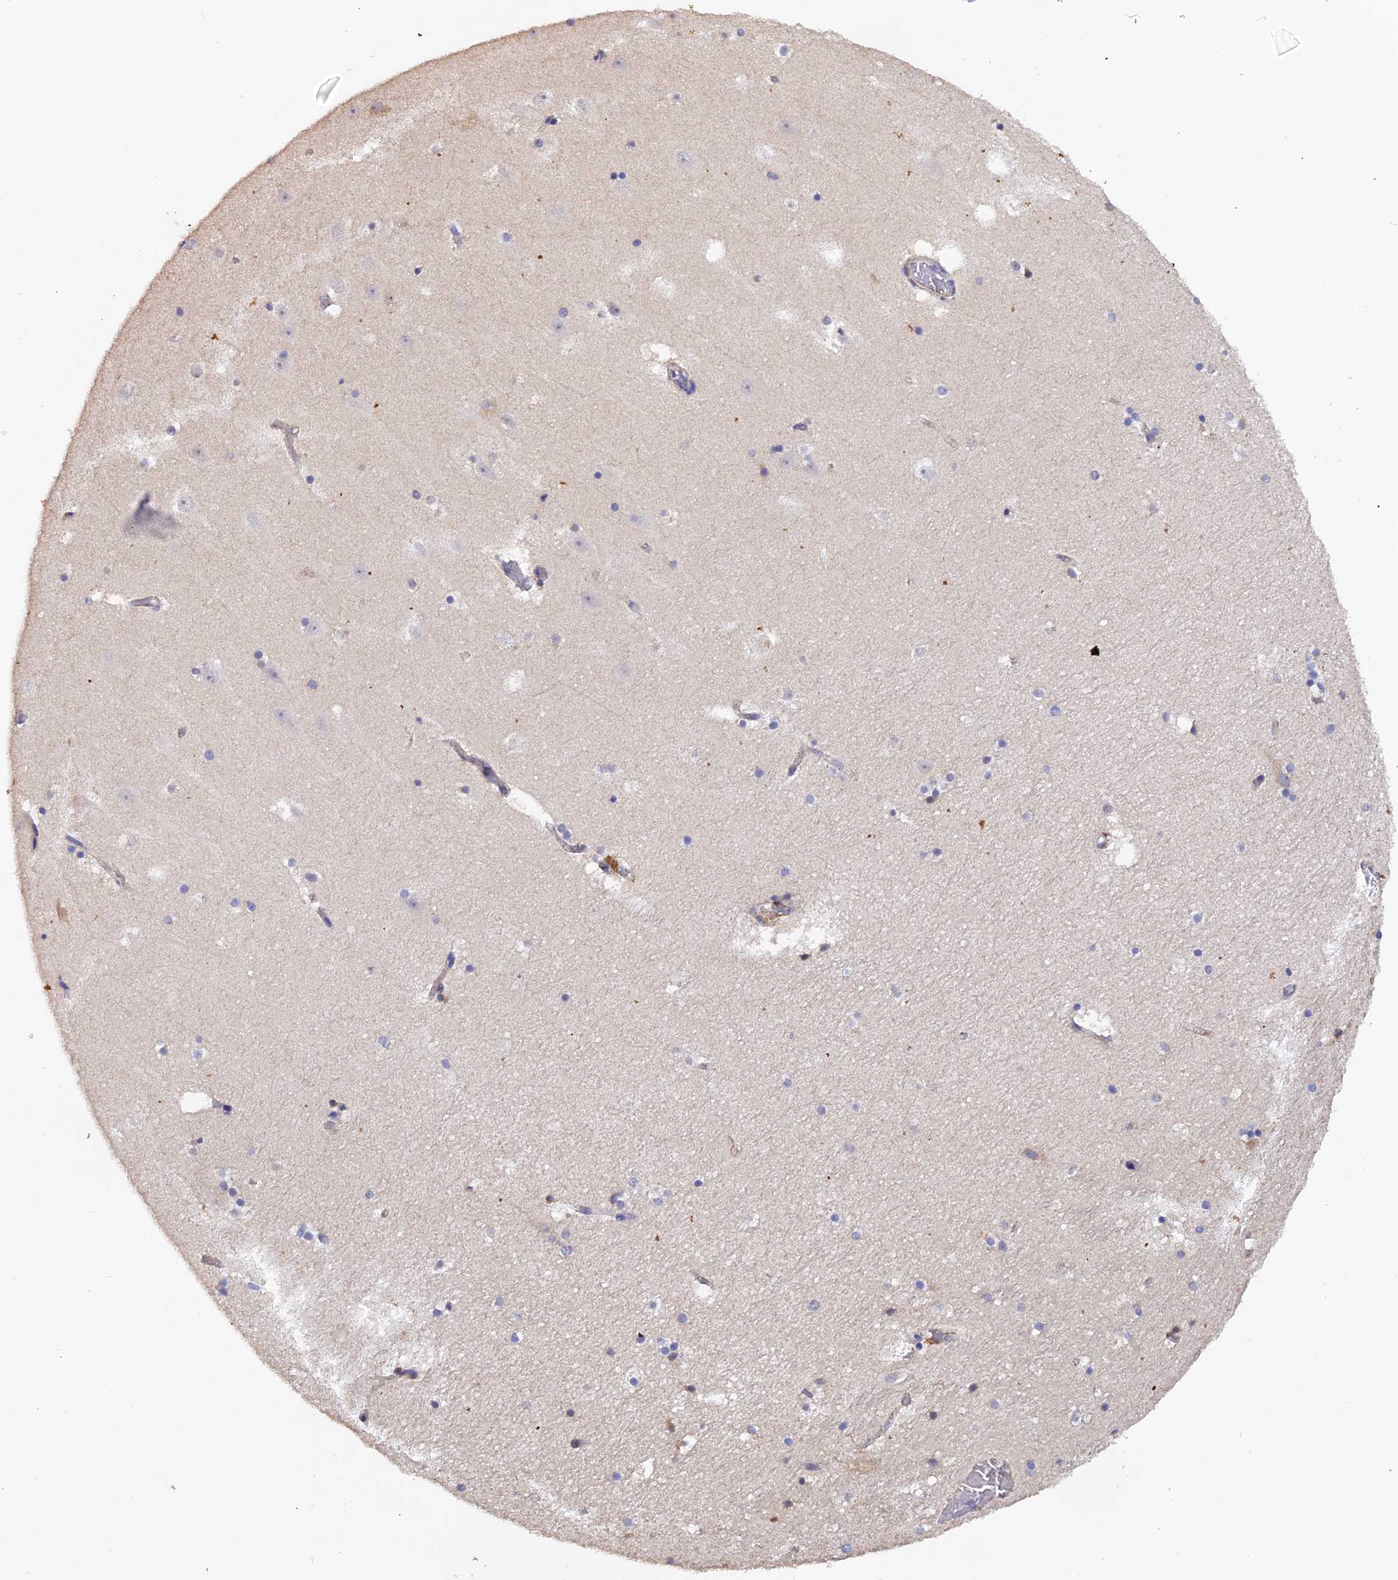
{"staining": {"intensity": "negative", "quantity": "none", "location": "none"}, "tissue": "hippocampus", "cell_type": "Glial cells", "image_type": "normal", "snomed": [{"axis": "morphology", "description": "Normal tissue, NOS"}, {"axis": "topography", "description": "Hippocampus"}], "caption": "Human hippocampus stained for a protein using immunohistochemistry (IHC) shows no staining in glial cells.", "gene": "SLC39A13", "patient": {"sex": "female", "age": 52}}